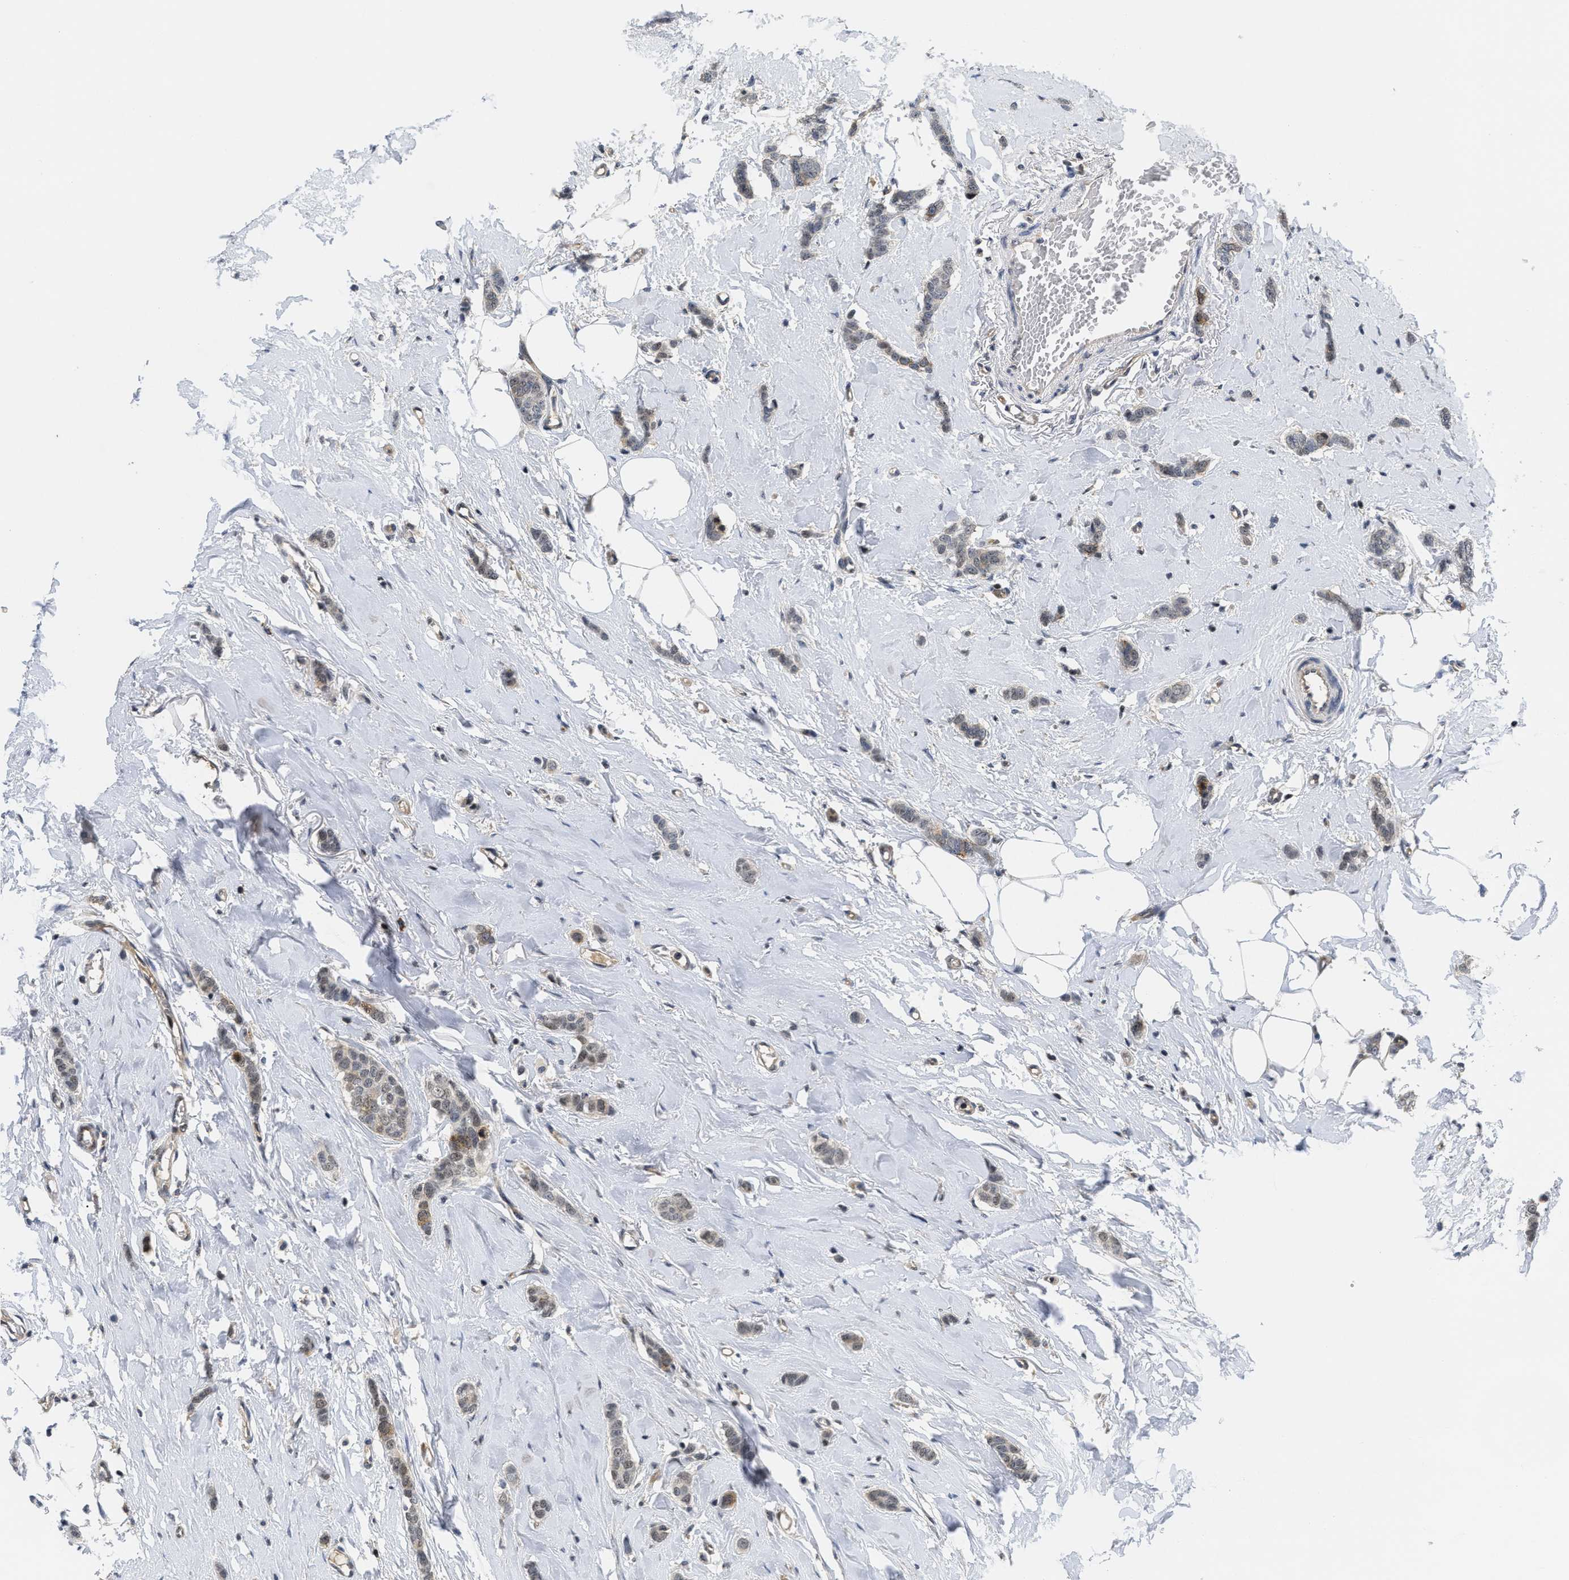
{"staining": {"intensity": "weak", "quantity": ">75%", "location": "cytoplasmic/membranous"}, "tissue": "breast cancer", "cell_type": "Tumor cells", "image_type": "cancer", "snomed": [{"axis": "morphology", "description": "Lobular carcinoma"}, {"axis": "topography", "description": "Skin"}, {"axis": "topography", "description": "Breast"}], "caption": "IHC (DAB) staining of breast lobular carcinoma shows weak cytoplasmic/membranous protein positivity in approximately >75% of tumor cells. Immunohistochemistry (ihc) stains the protein in brown and the nuclei are stained blue.", "gene": "HIF1A", "patient": {"sex": "female", "age": 46}}